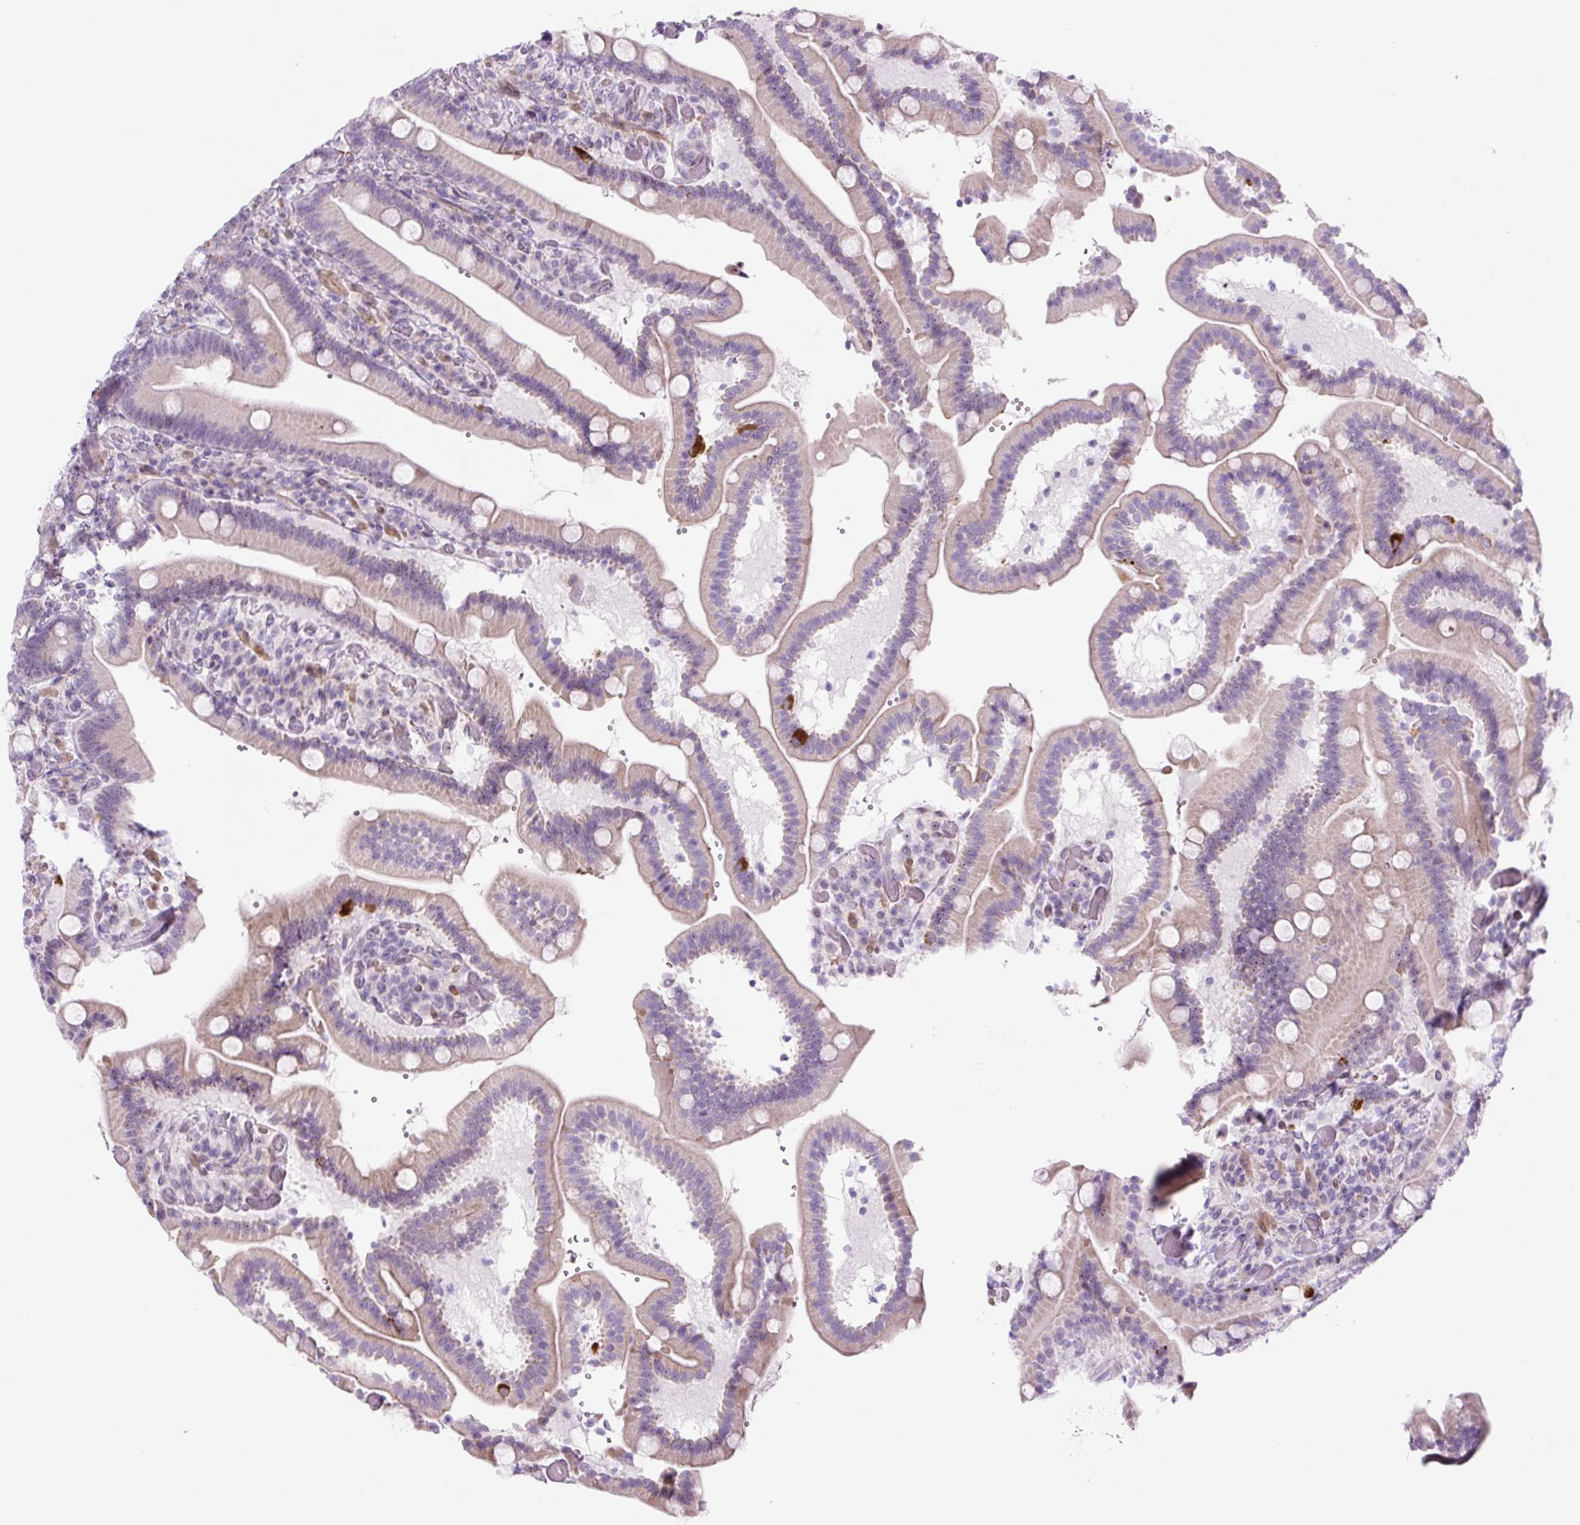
{"staining": {"intensity": "strong", "quantity": "<25%", "location": "cytoplasmic/membranous"}, "tissue": "duodenum", "cell_type": "Glandular cells", "image_type": "normal", "snomed": [{"axis": "morphology", "description": "Normal tissue, NOS"}, {"axis": "topography", "description": "Duodenum"}], "caption": "Immunohistochemistry histopathology image of benign duodenum: human duodenum stained using IHC shows medium levels of strong protein expression localized specifically in the cytoplasmic/membranous of glandular cells, appearing as a cytoplasmic/membranous brown color.", "gene": "RRS1", "patient": {"sex": "female", "age": 62}}